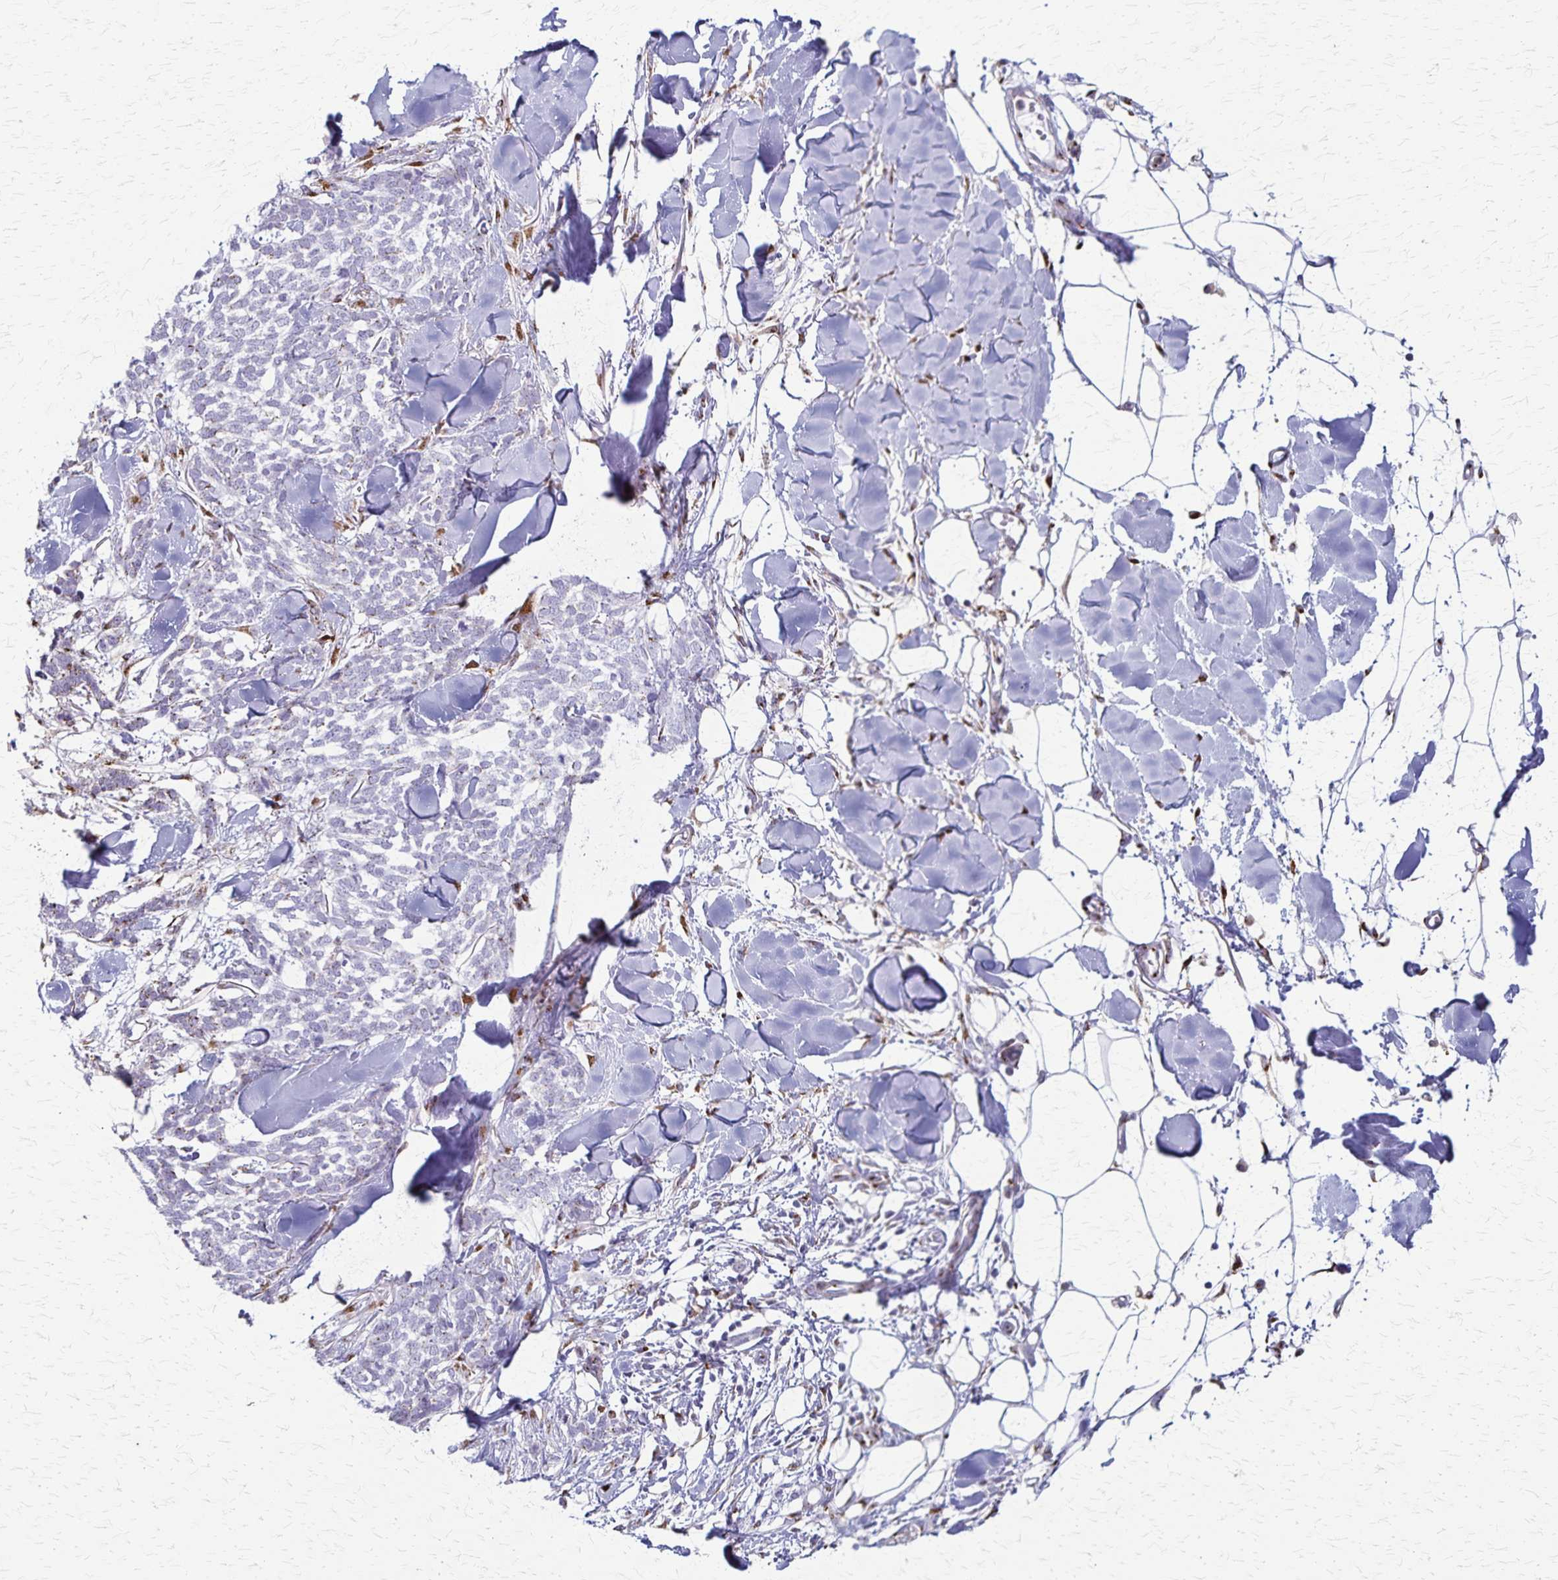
{"staining": {"intensity": "negative", "quantity": "none", "location": "none"}, "tissue": "skin cancer", "cell_type": "Tumor cells", "image_type": "cancer", "snomed": [{"axis": "morphology", "description": "Basal cell carcinoma"}, {"axis": "topography", "description": "Skin"}], "caption": "The histopathology image reveals no significant positivity in tumor cells of skin cancer (basal cell carcinoma). (Stains: DAB (3,3'-diaminobenzidine) immunohistochemistry (IHC) with hematoxylin counter stain, Microscopy: brightfield microscopy at high magnification).", "gene": "MCFD2", "patient": {"sex": "female", "age": 59}}